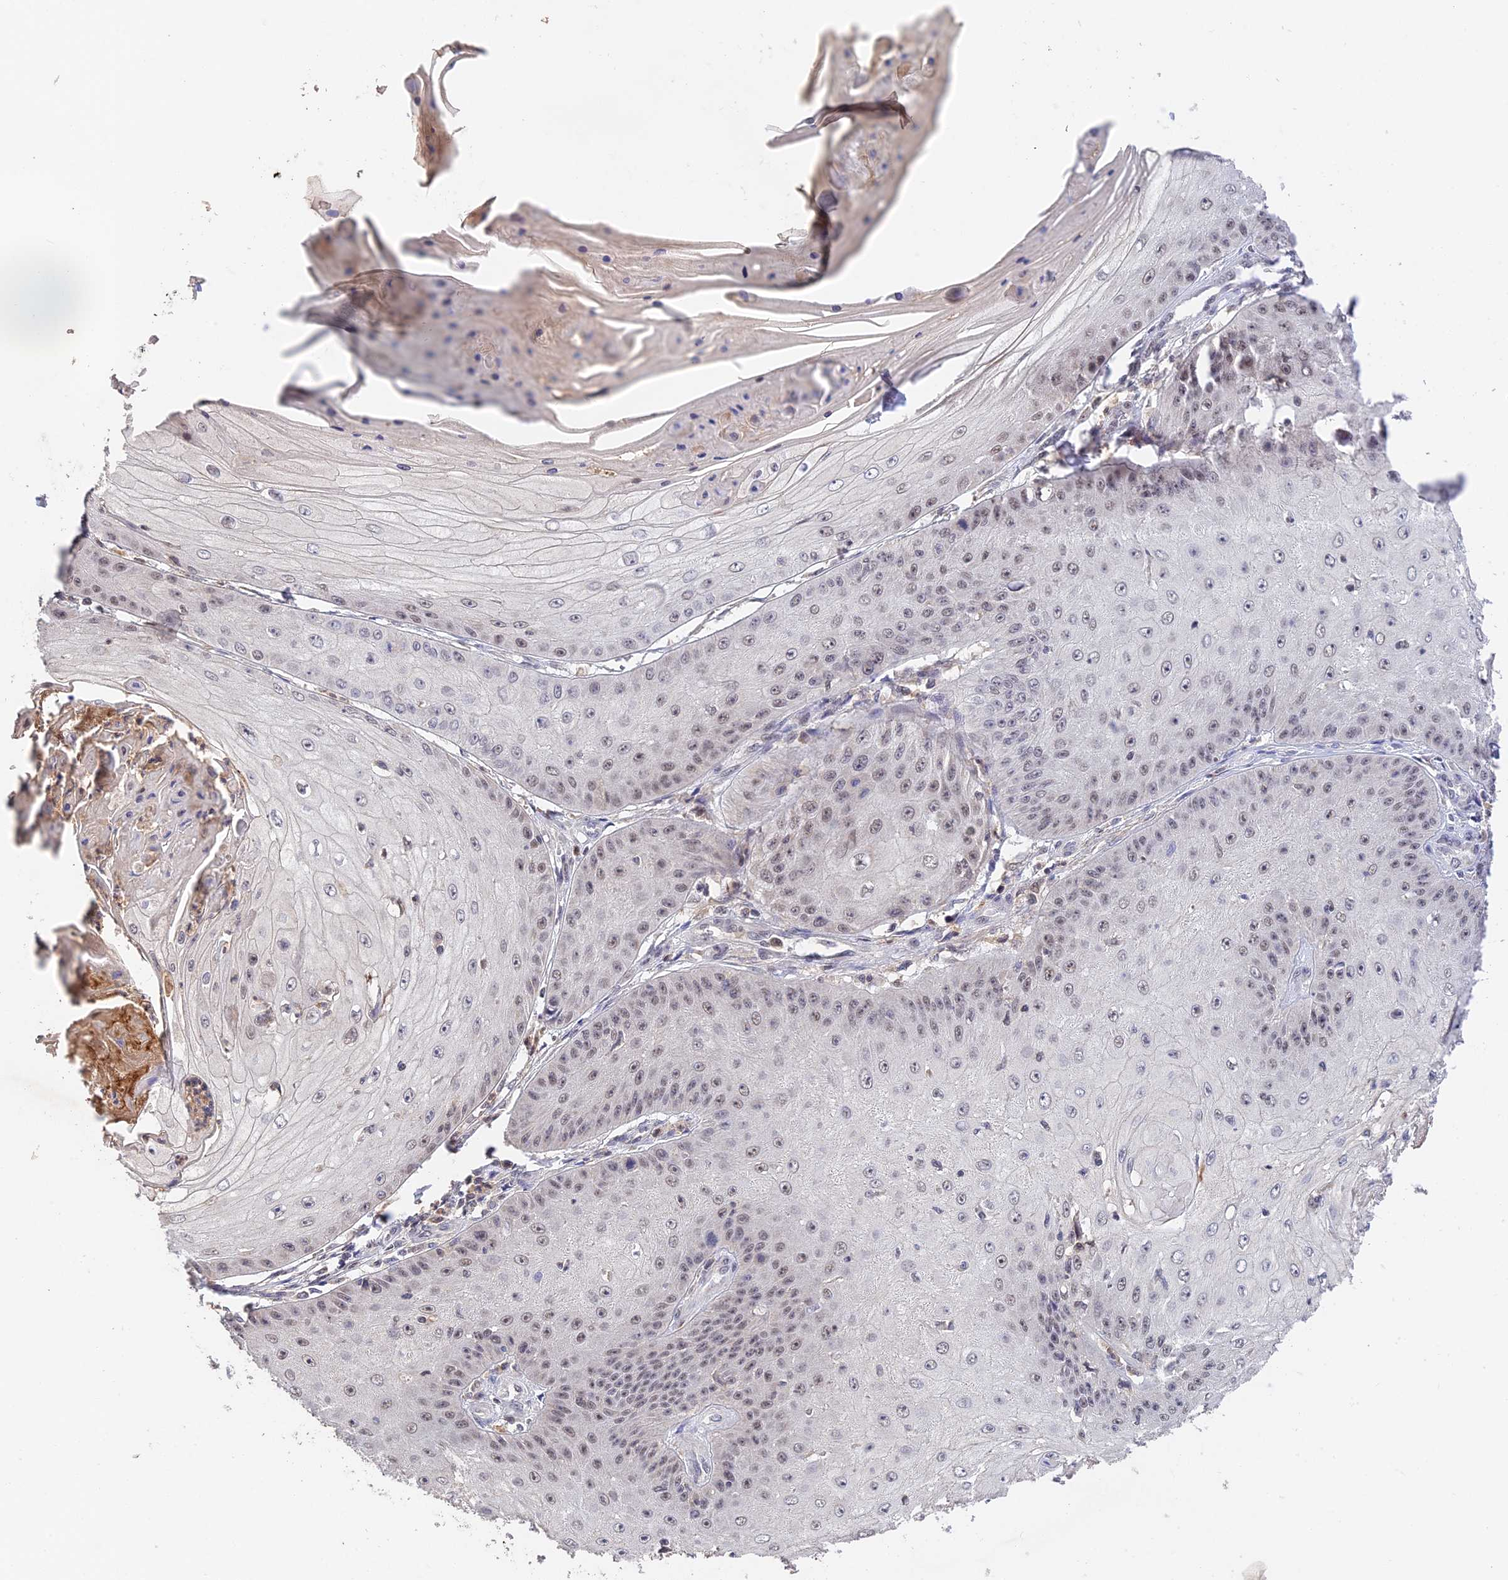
{"staining": {"intensity": "weak", "quantity": "<25%", "location": "nuclear"}, "tissue": "skin cancer", "cell_type": "Tumor cells", "image_type": "cancer", "snomed": [{"axis": "morphology", "description": "Squamous cell carcinoma, NOS"}, {"axis": "topography", "description": "Skin"}], "caption": "Protein analysis of skin cancer (squamous cell carcinoma) reveals no significant expression in tumor cells.", "gene": "PEX16", "patient": {"sex": "male", "age": 70}}